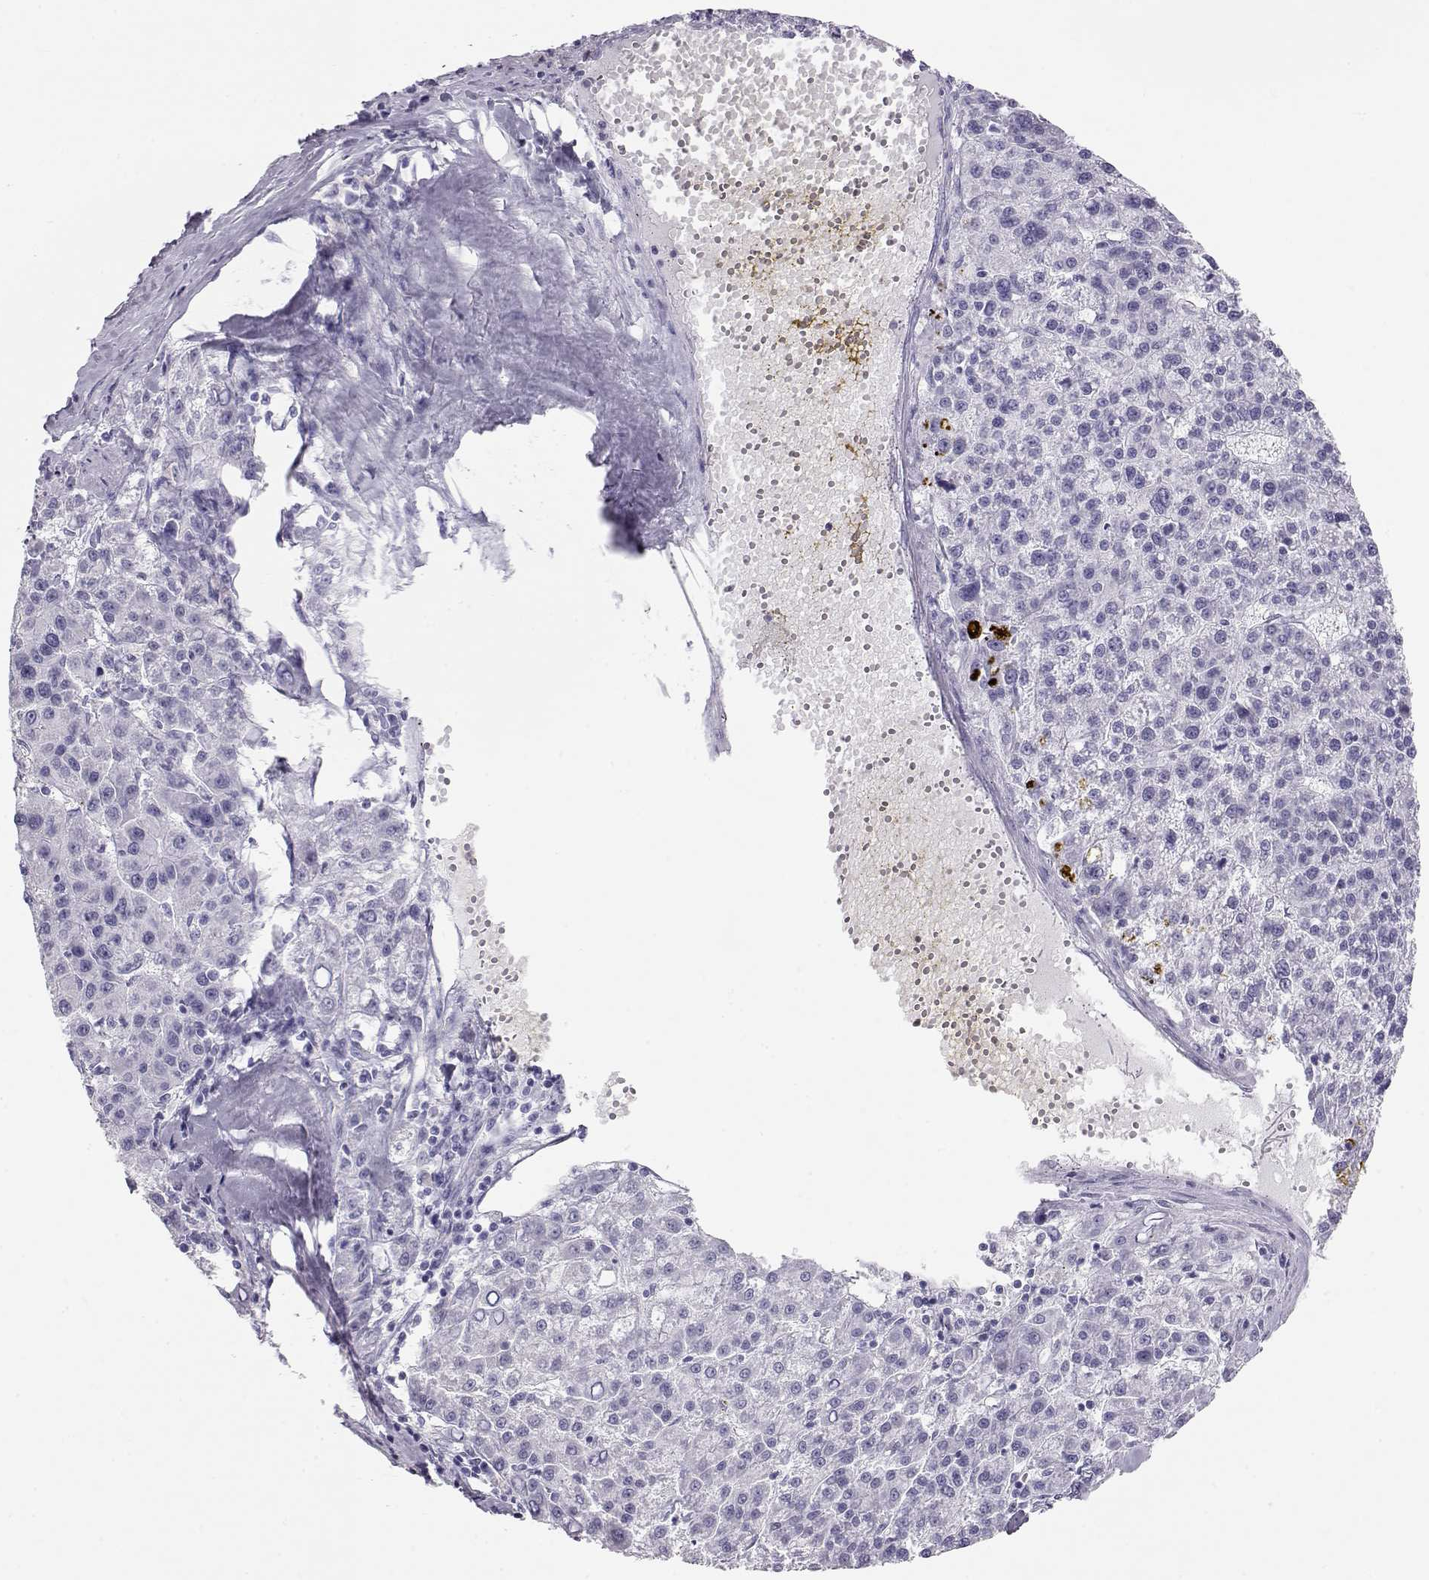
{"staining": {"intensity": "negative", "quantity": "none", "location": "none"}, "tissue": "liver cancer", "cell_type": "Tumor cells", "image_type": "cancer", "snomed": [{"axis": "morphology", "description": "Carcinoma, Hepatocellular, NOS"}, {"axis": "topography", "description": "Liver"}], "caption": "Immunohistochemistry (IHC) of human liver cancer exhibits no positivity in tumor cells.", "gene": "RD3", "patient": {"sex": "female", "age": 58}}